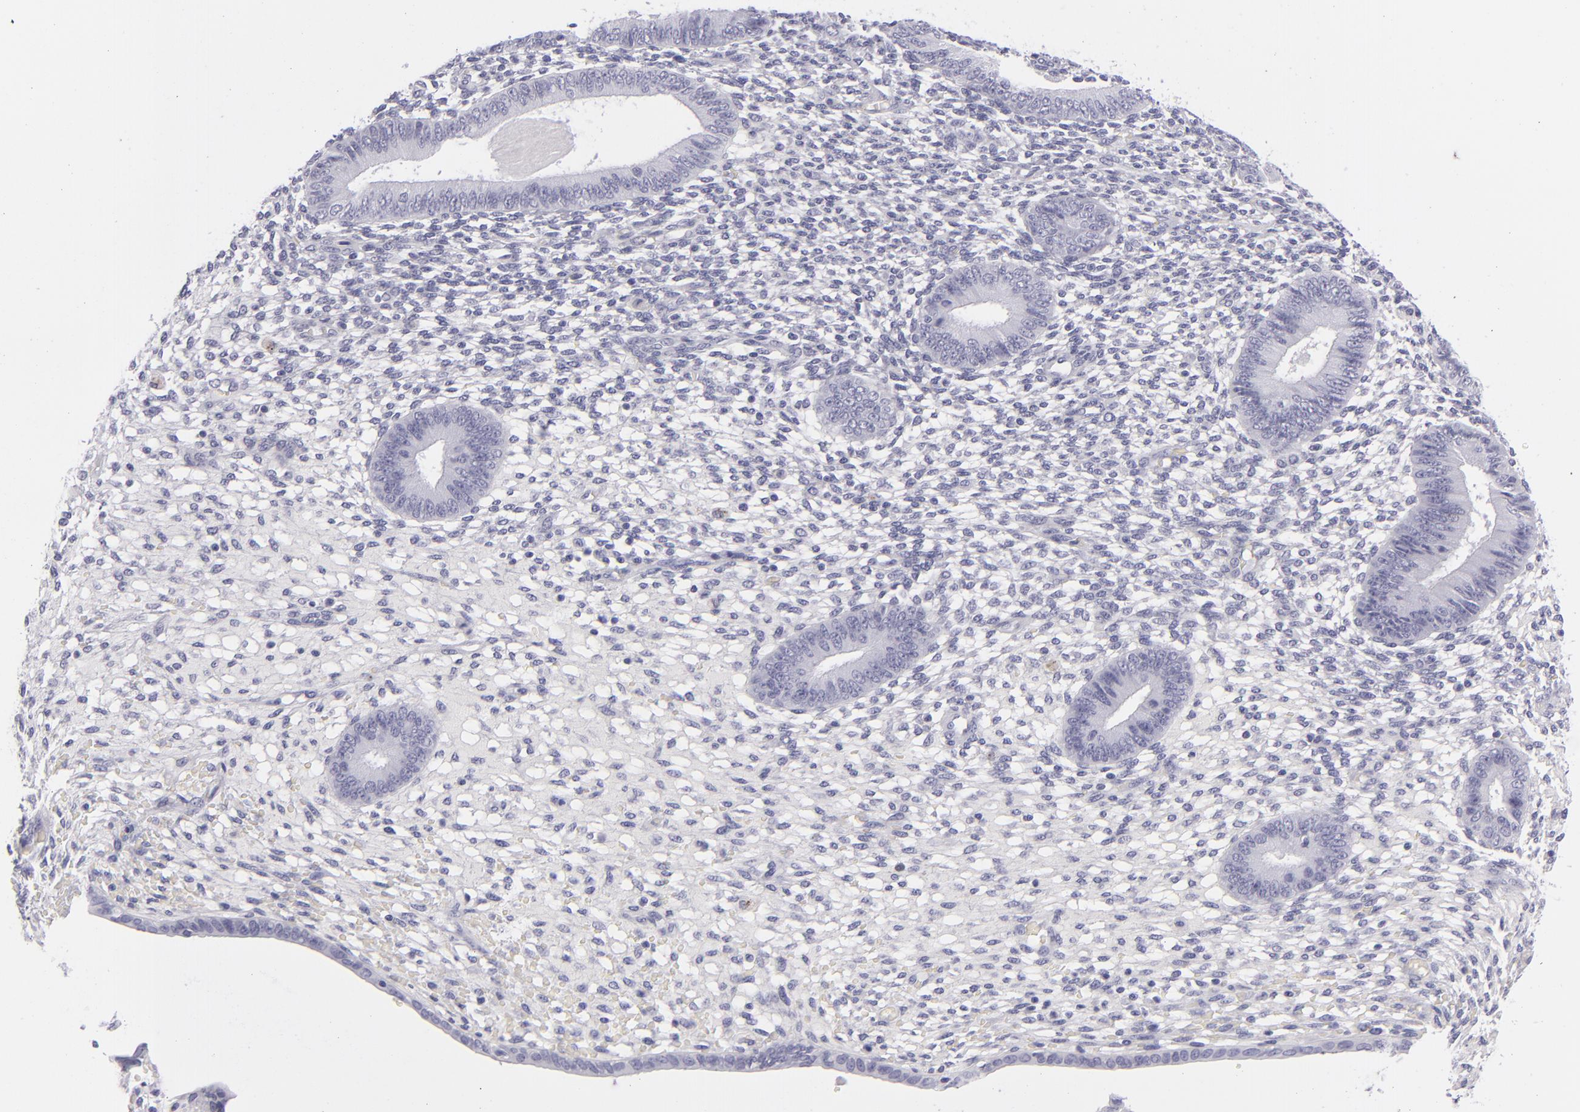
{"staining": {"intensity": "negative", "quantity": "none", "location": "none"}, "tissue": "endometrium", "cell_type": "Cells in endometrial stroma", "image_type": "normal", "snomed": [{"axis": "morphology", "description": "Normal tissue, NOS"}, {"axis": "topography", "description": "Endometrium"}], "caption": "DAB (3,3'-diaminobenzidine) immunohistochemical staining of unremarkable endometrium displays no significant positivity in cells in endometrial stroma. (Immunohistochemistry, brightfield microscopy, high magnification).", "gene": "VIL1", "patient": {"sex": "female", "age": 42}}